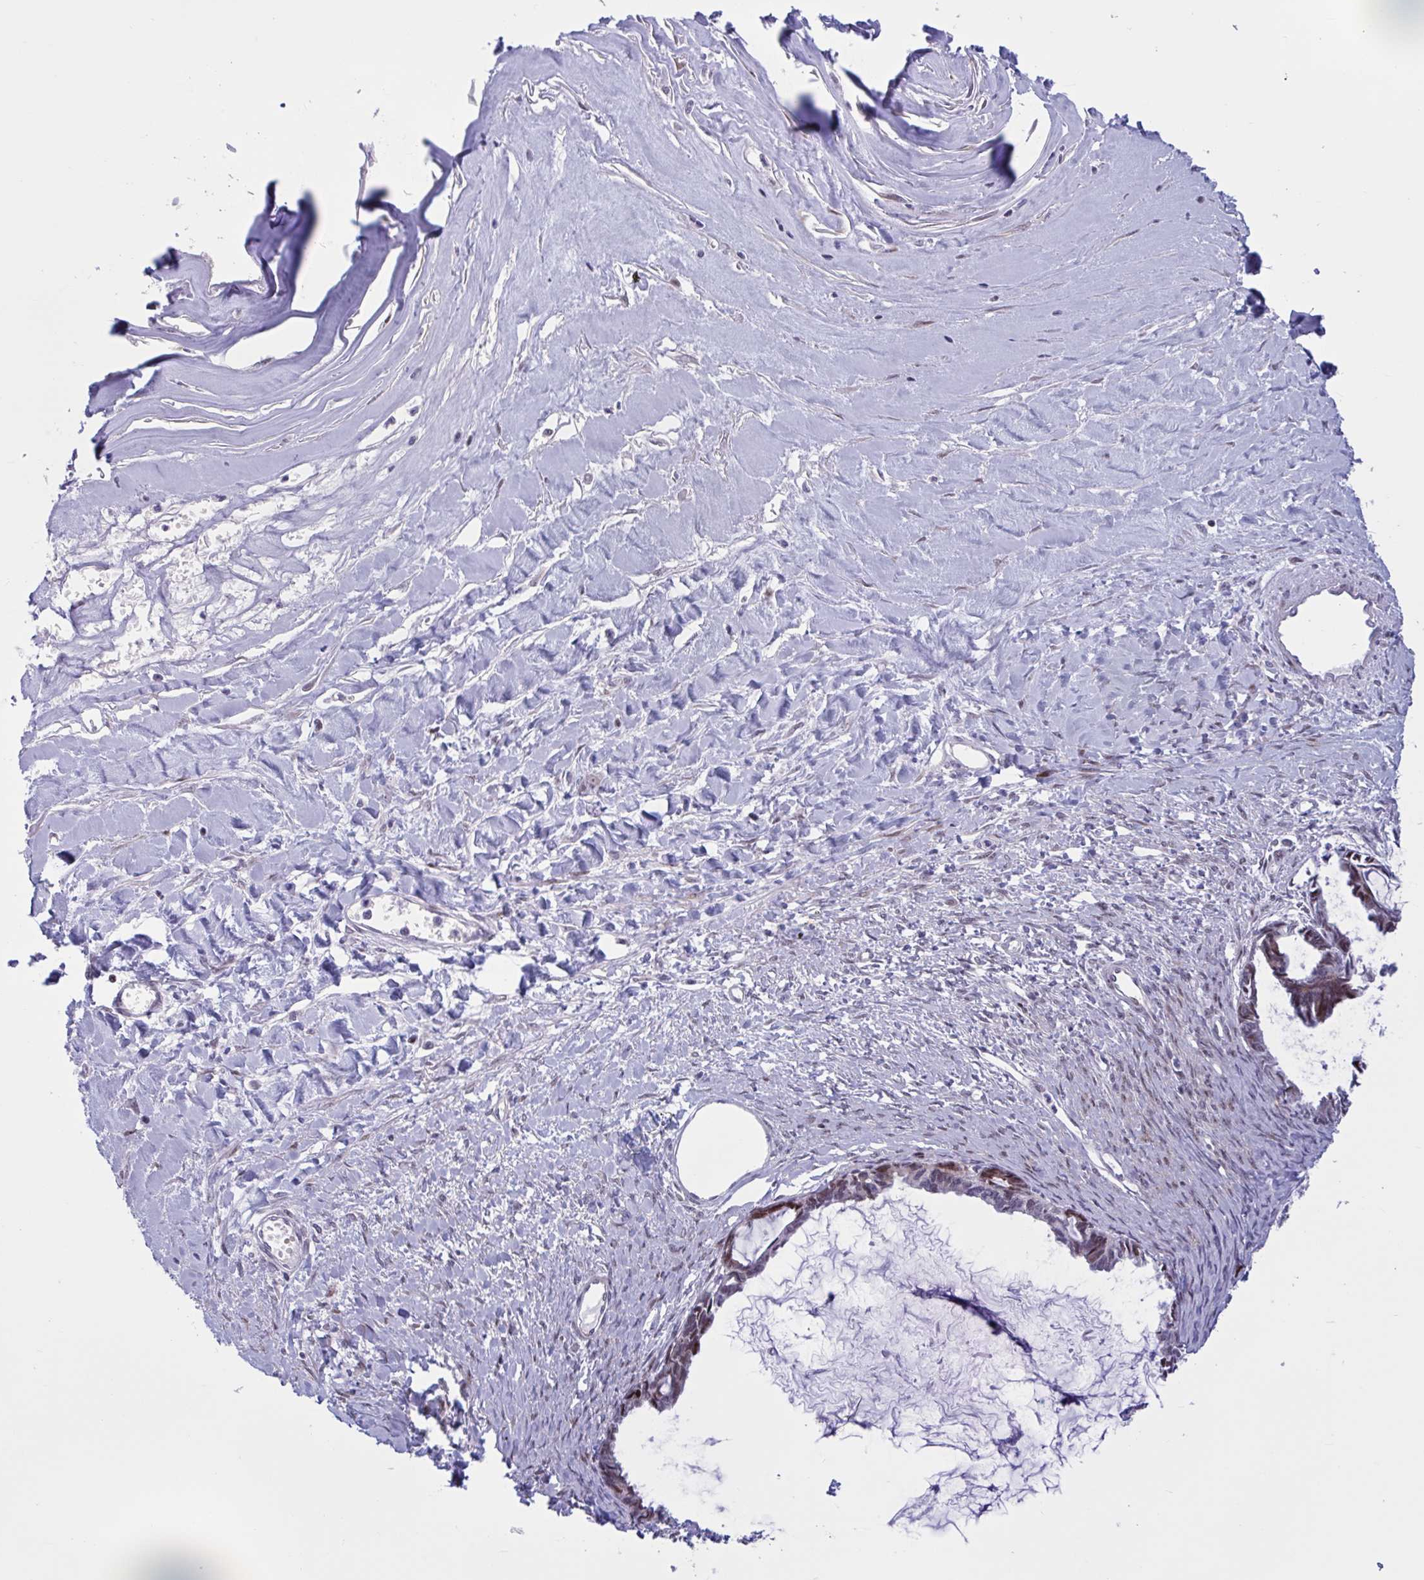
{"staining": {"intensity": "moderate", "quantity": "<25%", "location": "nuclear"}, "tissue": "ovarian cancer", "cell_type": "Tumor cells", "image_type": "cancer", "snomed": [{"axis": "morphology", "description": "Cystadenocarcinoma, mucinous, NOS"}, {"axis": "topography", "description": "Ovary"}], "caption": "Protein expression analysis of human mucinous cystadenocarcinoma (ovarian) reveals moderate nuclear expression in approximately <25% of tumor cells.", "gene": "RBL1", "patient": {"sex": "female", "age": 61}}